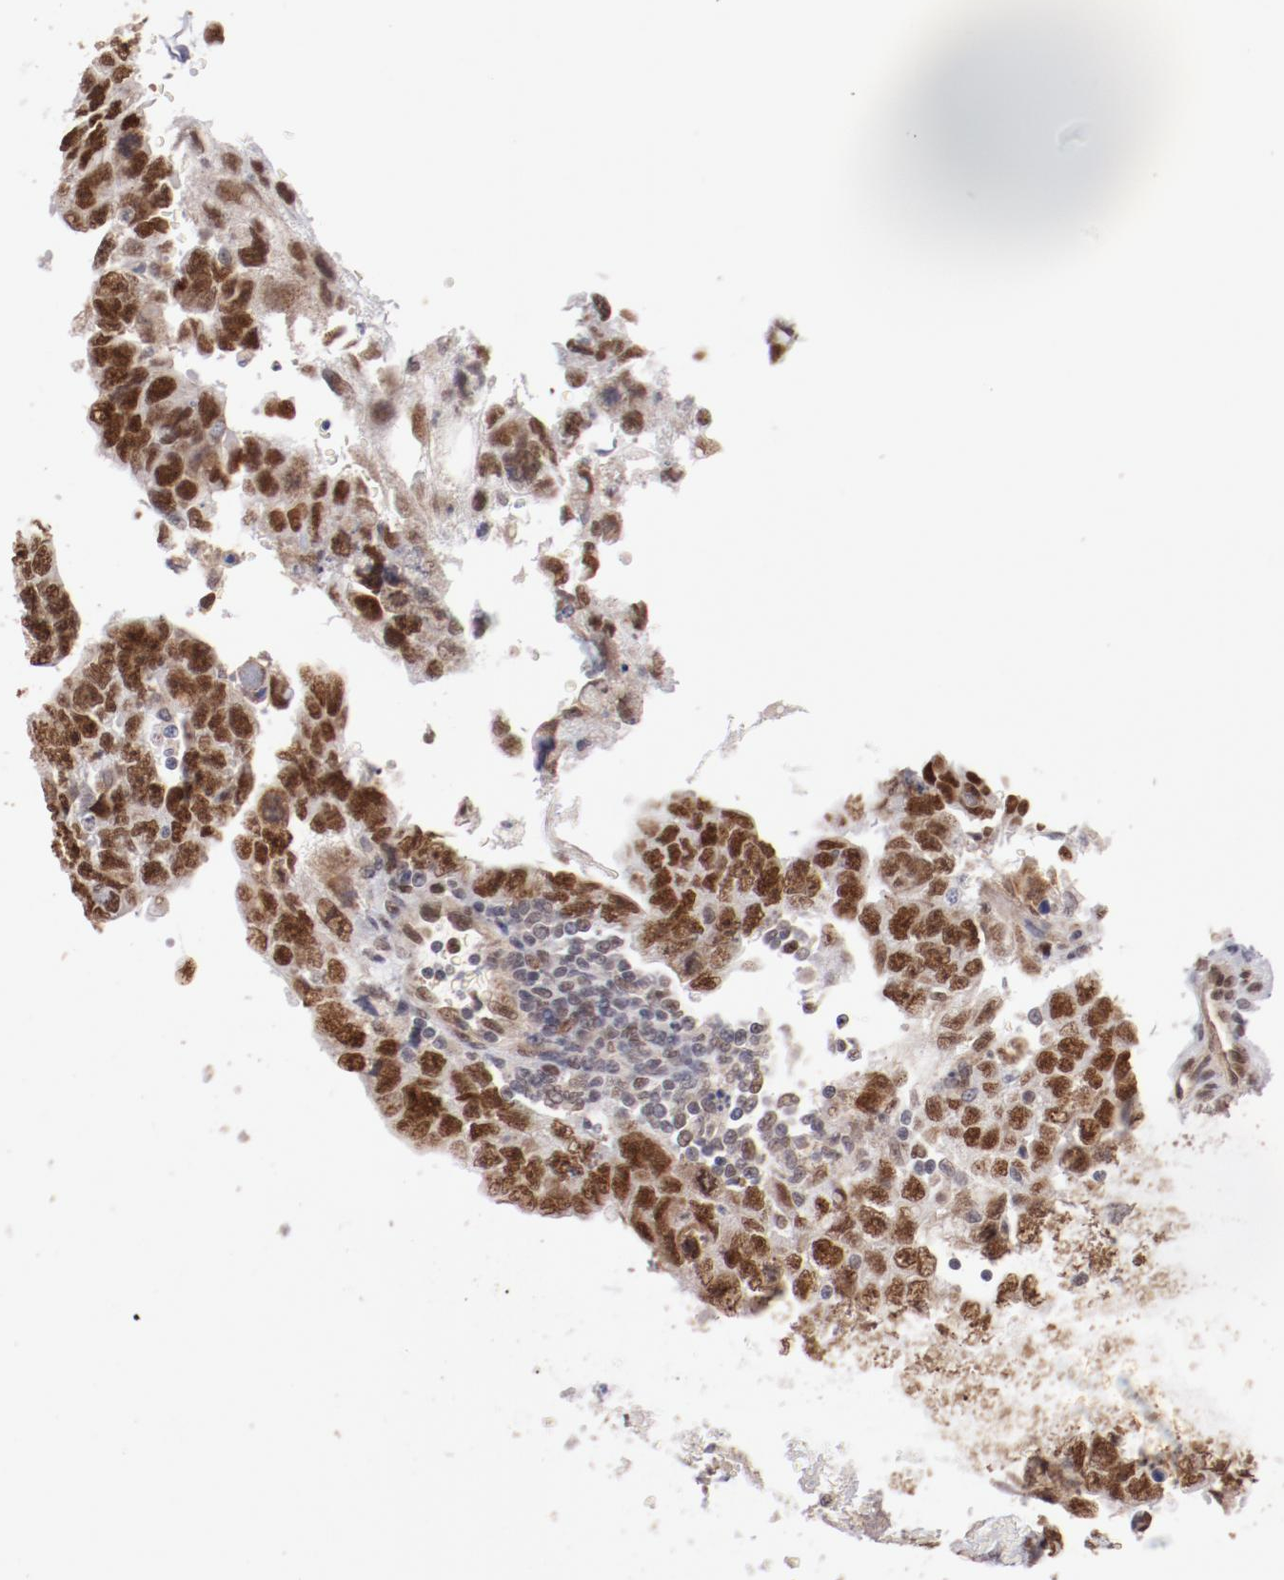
{"staining": {"intensity": "strong", "quantity": ">75%", "location": "nuclear"}, "tissue": "testis cancer", "cell_type": "Tumor cells", "image_type": "cancer", "snomed": [{"axis": "morphology", "description": "Carcinoma, Embryonal, NOS"}, {"axis": "topography", "description": "Testis"}], "caption": "High-magnification brightfield microscopy of testis cancer (embryonal carcinoma) stained with DAB (3,3'-diaminobenzidine) (brown) and counterstained with hematoxylin (blue). tumor cells exhibit strong nuclear positivity is seen in approximately>75% of cells.", "gene": "NFE2", "patient": {"sex": "male", "age": 28}}